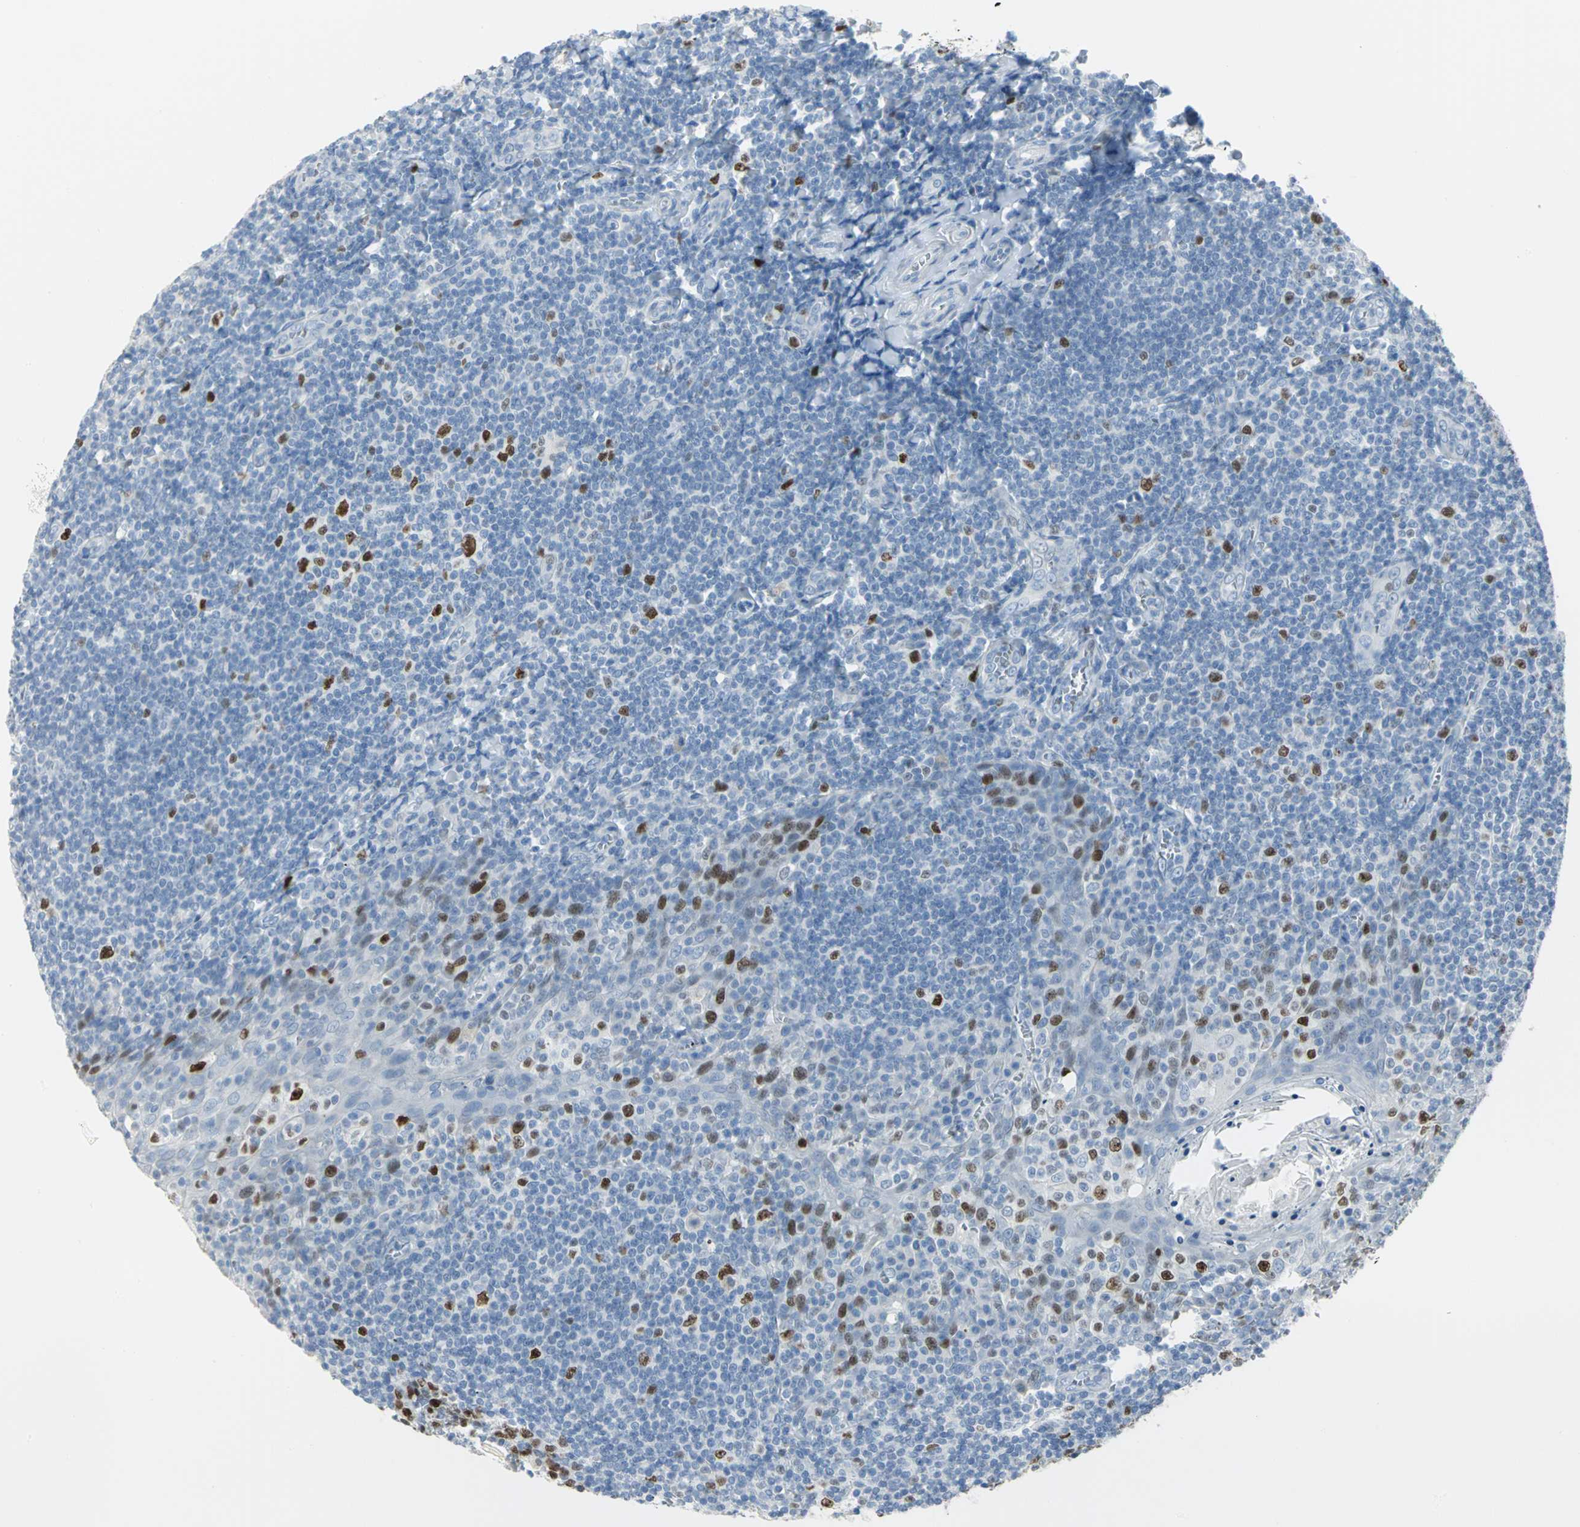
{"staining": {"intensity": "moderate", "quantity": ">75%", "location": "nuclear"}, "tissue": "tonsil", "cell_type": "Germinal center cells", "image_type": "normal", "snomed": [{"axis": "morphology", "description": "Normal tissue, NOS"}, {"axis": "topography", "description": "Tonsil"}], "caption": "Tonsil stained with immunohistochemistry shows moderate nuclear positivity in approximately >75% of germinal center cells. (IHC, brightfield microscopy, high magnification).", "gene": "MCM3", "patient": {"sex": "male", "age": 31}}